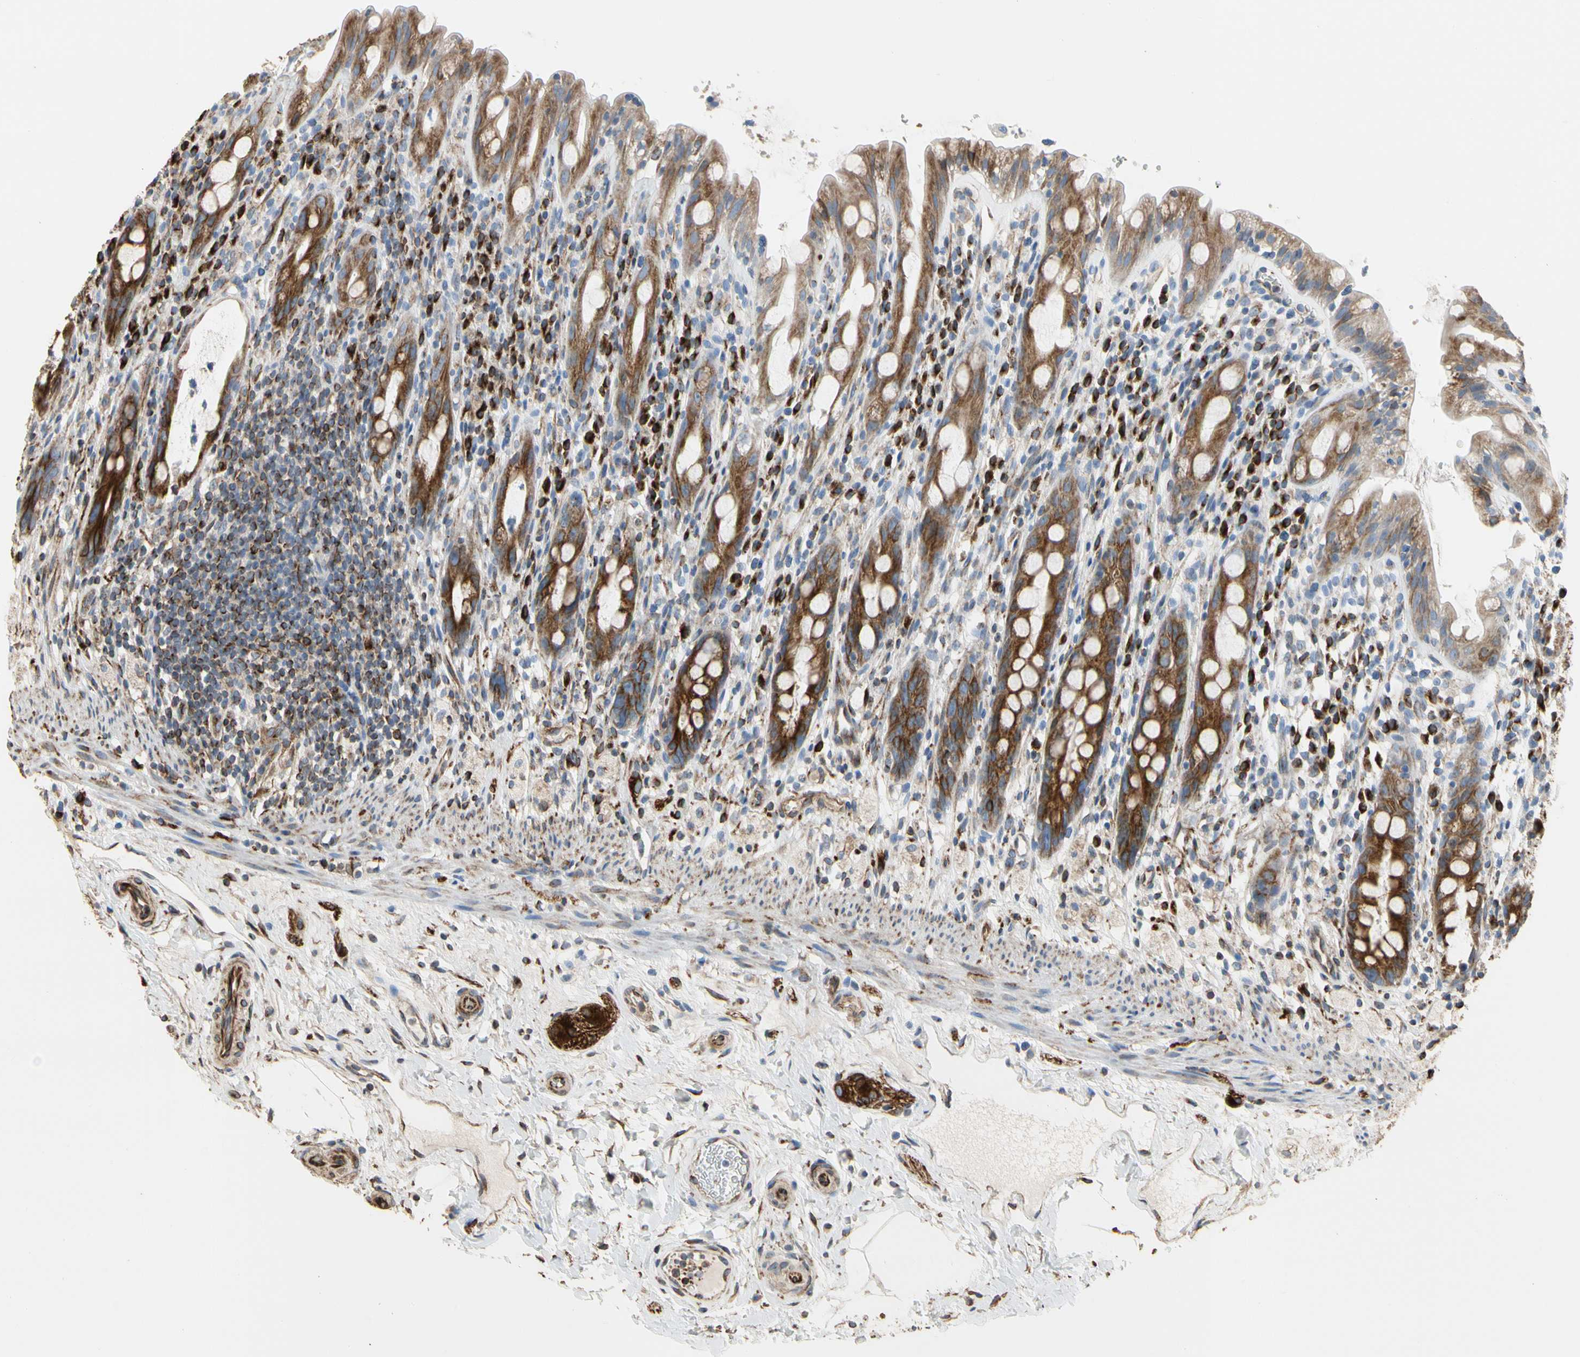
{"staining": {"intensity": "moderate", "quantity": ">75%", "location": "cytoplasmic/membranous"}, "tissue": "rectum", "cell_type": "Glandular cells", "image_type": "normal", "snomed": [{"axis": "morphology", "description": "Normal tissue, NOS"}, {"axis": "topography", "description": "Rectum"}], "caption": "Immunohistochemical staining of unremarkable rectum reveals moderate cytoplasmic/membranous protein staining in approximately >75% of glandular cells. The protein is stained brown, and the nuclei are stained in blue (DAB IHC with brightfield microscopy, high magnification).", "gene": "TUBA1A", "patient": {"sex": "male", "age": 44}}